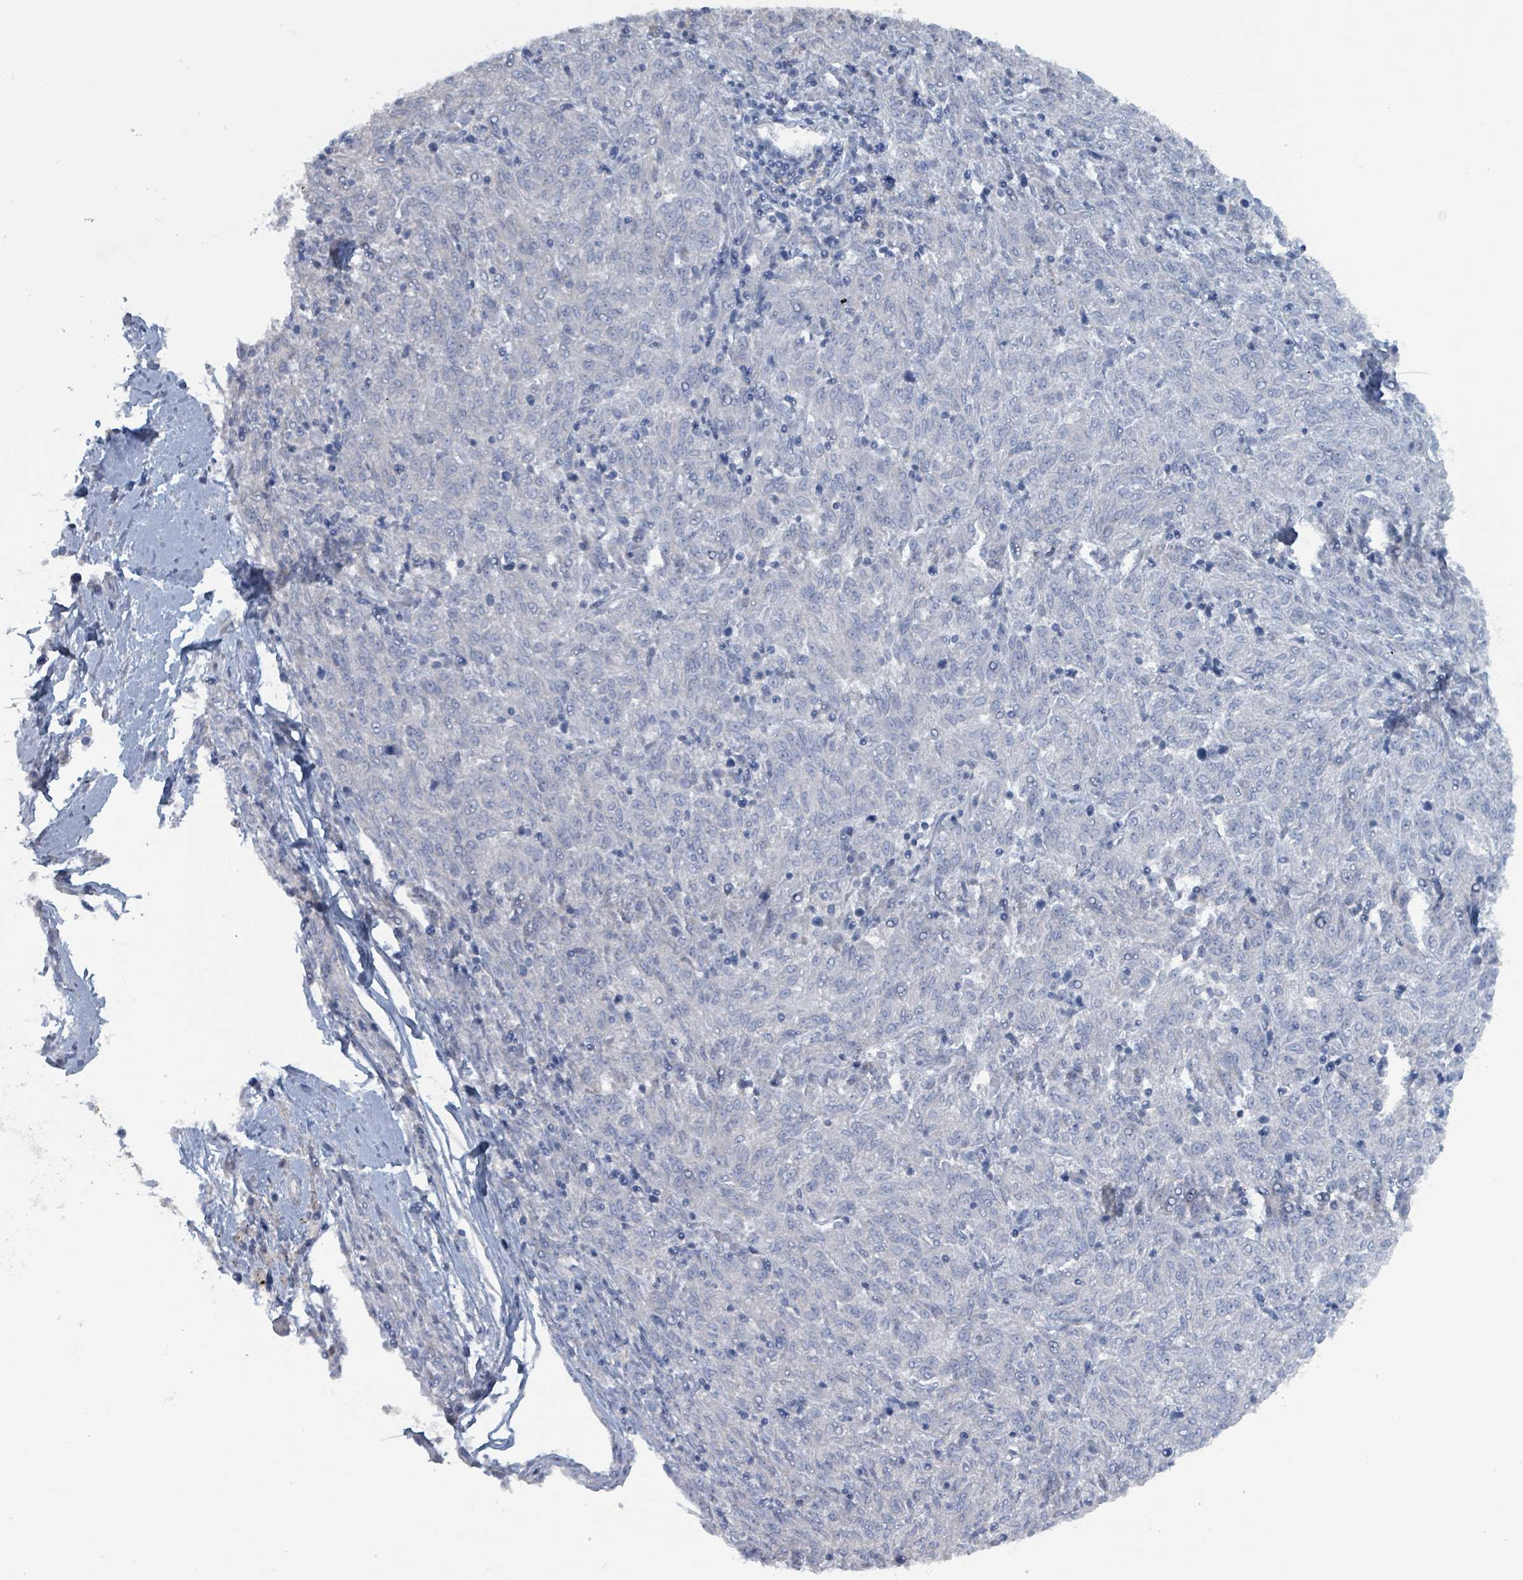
{"staining": {"intensity": "negative", "quantity": "none", "location": "none"}, "tissue": "melanoma", "cell_type": "Tumor cells", "image_type": "cancer", "snomed": [{"axis": "morphology", "description": "Malignant melanoma, NOS"}, {"axis": "topography", "description": "Skin"}], "caption": "Immunohistochemical staining of human malignant melanoma displays no significant expression in tumor cells.", "gene": "TAAR5", "patient": {"sex": "female", "age": 72}}